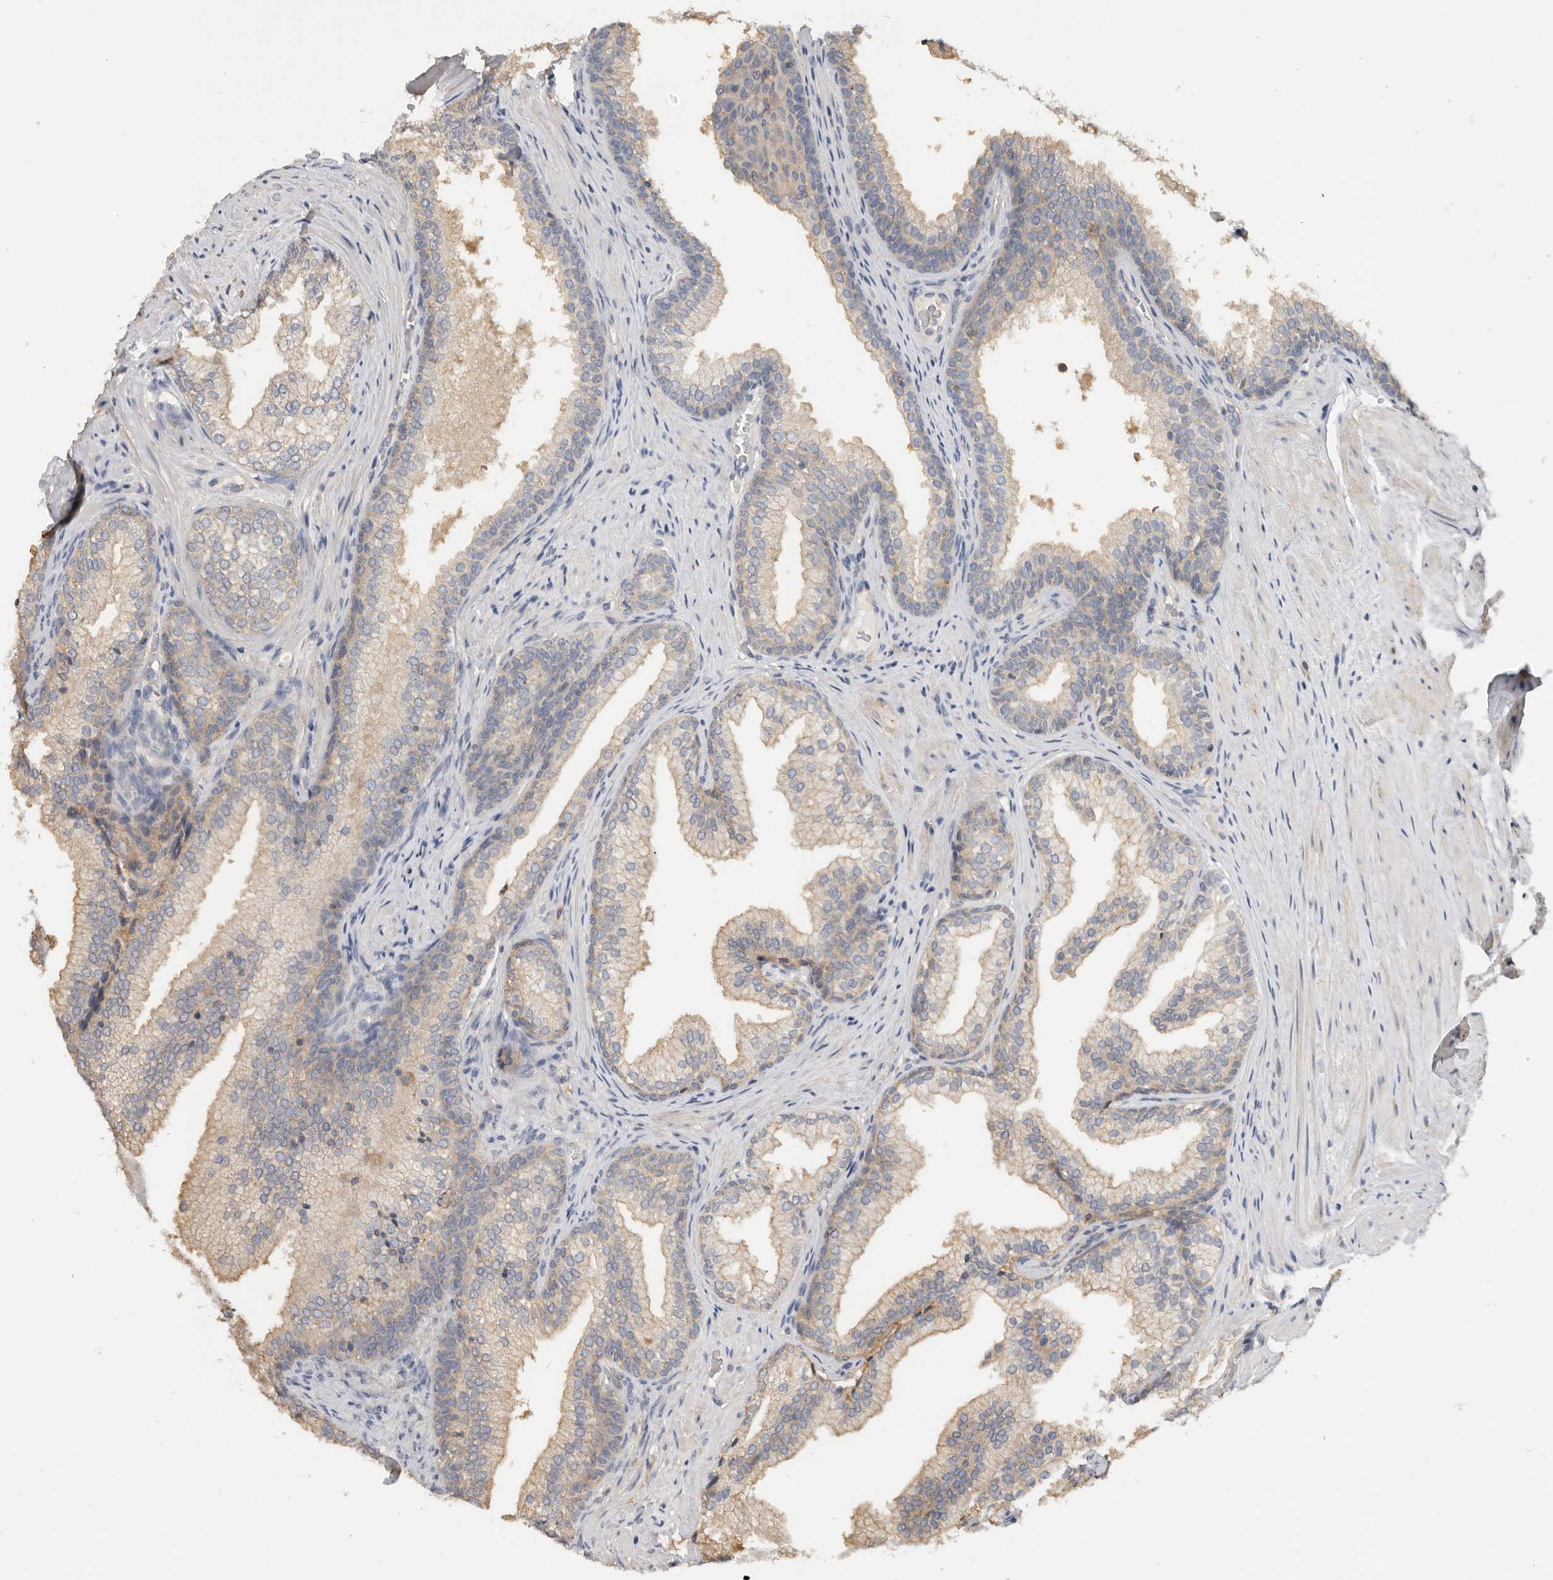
{"staining": {"intensity": "weak", "quantity": ">75%", "location": "cytoplasmic/membranous"}, "tissue": "prostate", "cell_type": "Glandular cells", "image_type": "normal", "snomed": [{"axis": "morphology", "description": "Normal tissue, NOS"}, {"axis": "topography", "description": "Prostate"}], "caption": "This micrograph shows immunohistochemistry staining of unremarkable human prostate, with low weak cytoplasmic/membranous expression in about >75% of glandular cells.", "gene": "WDTC1", "patient": {"sex": "male", "age": 76}}